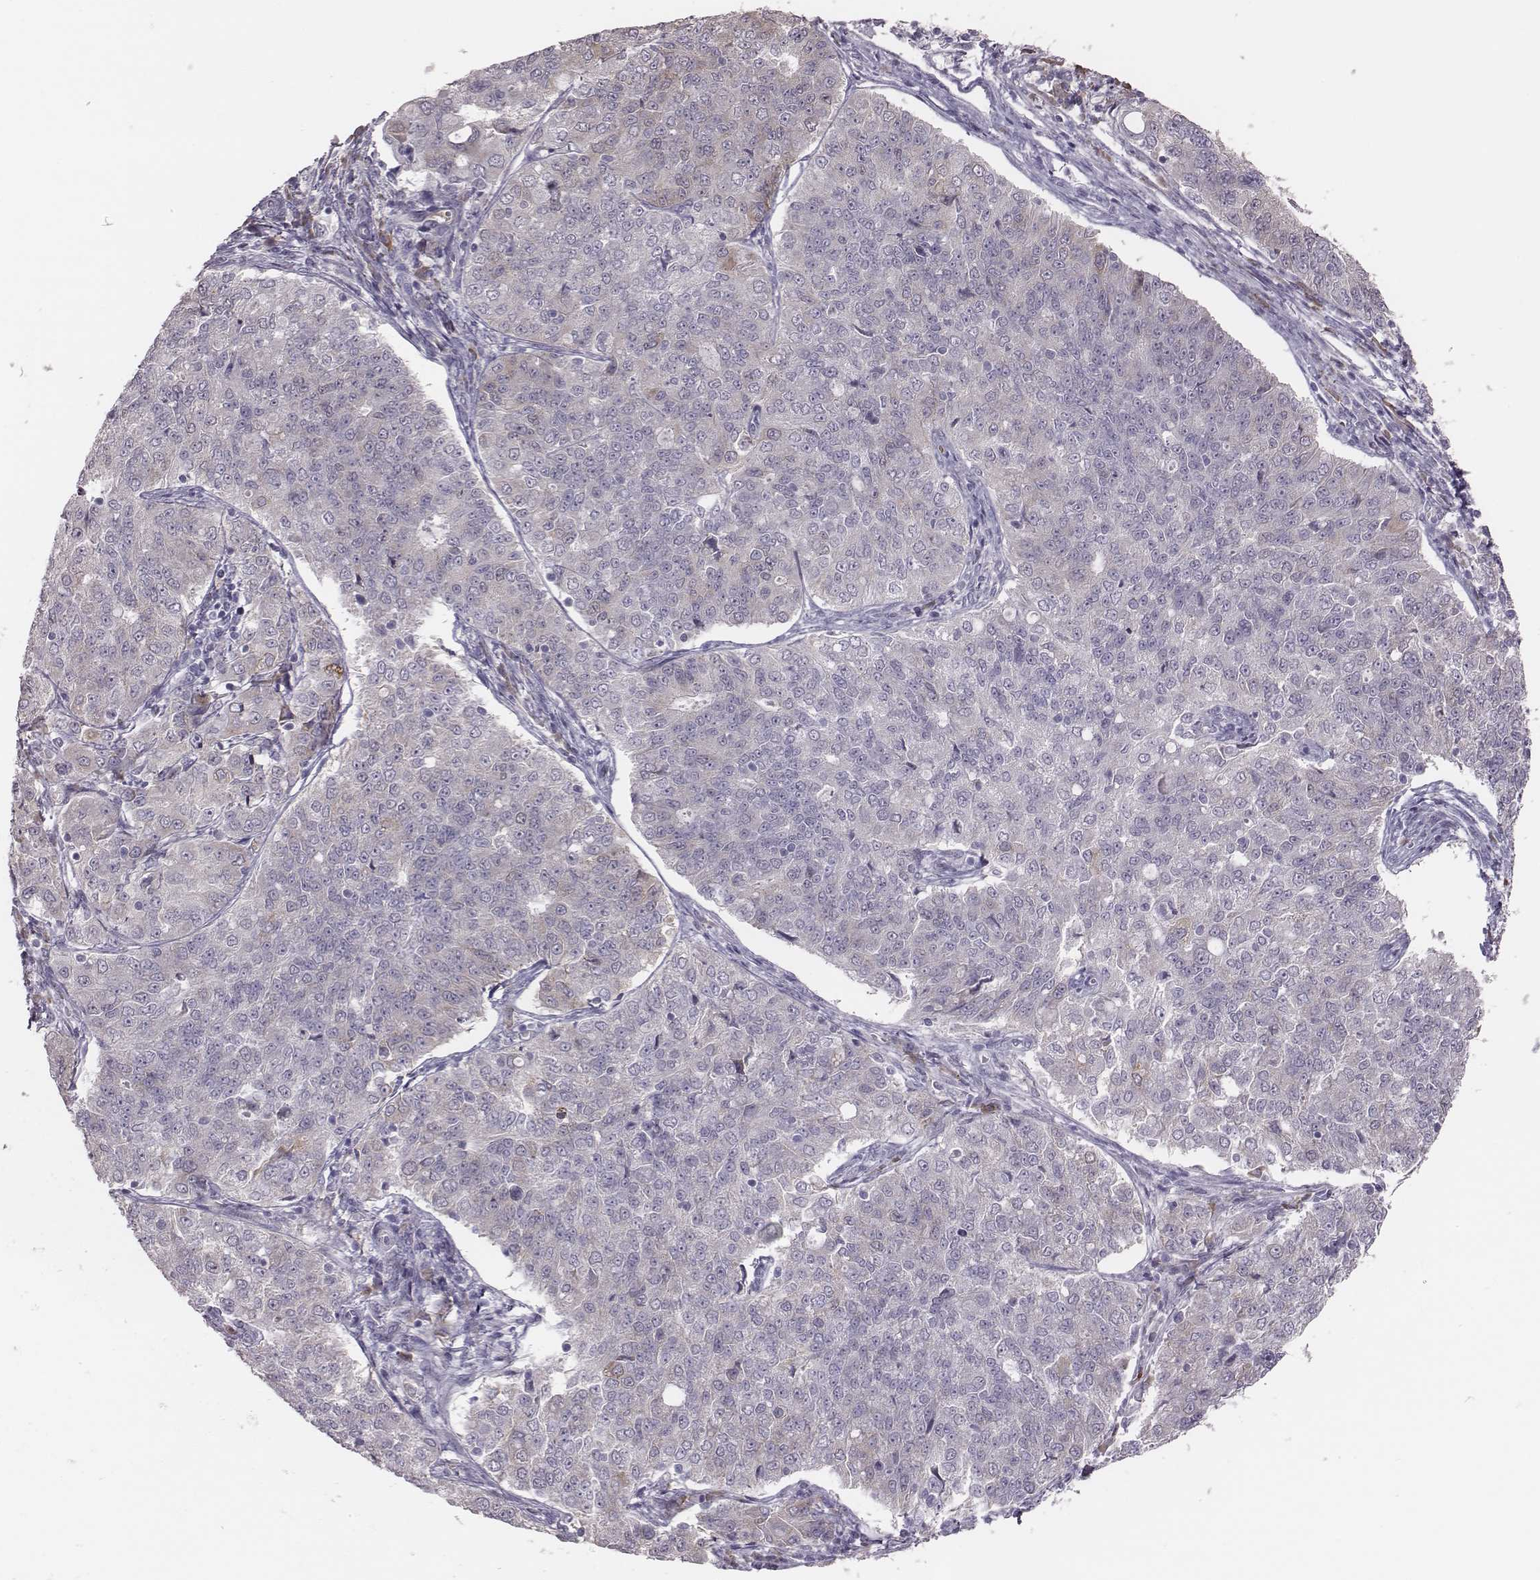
{"staining": {"intensity": "negative", "quantity": "none", "location": "none"}, "tissue": "endometrial cancer", "cell_type": "Tumor cells", "image_type": "cancer", "snomed": [{"axis": "morphology", "description": "Adenocarcinoma, NOS"}, {"axis": "topography", "description": "Endometrium"}], "caption": "A photomicrograph of human endometrial cancer (adenocarcinoma) is negative for staining in tumor cells. (Immunohistochemistry, brightfield microscopy, high magnification).", "gene": "PBK", "patient": {"sex": "female", "age": 43}}